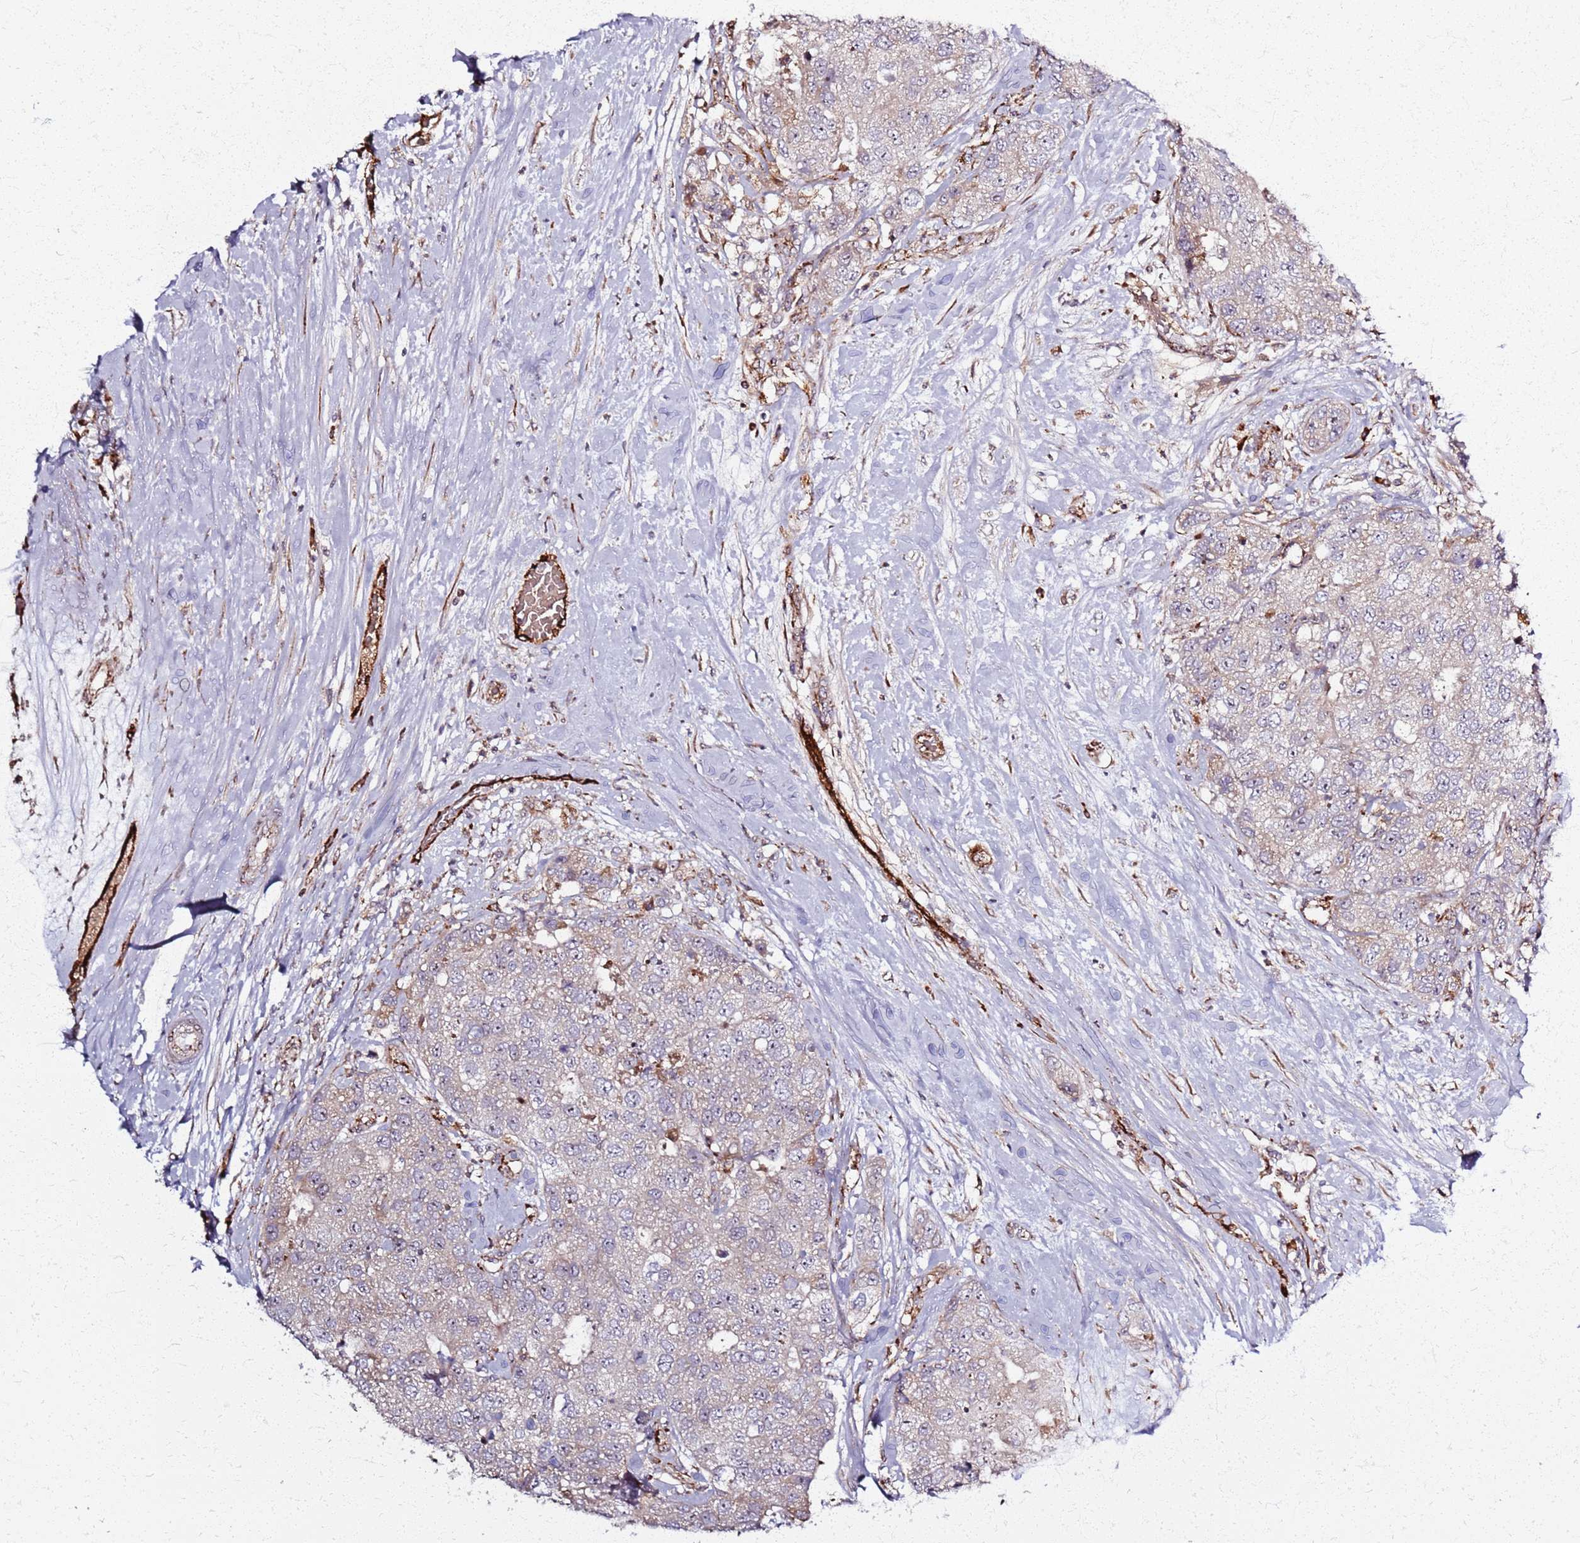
{"staining": {"intensity": "negative", "quantity": "none", "location": "none"}, "tissue": "breast cancer", "cell_type": "Tumor cells", "image_type": "cancer", "snomed": [{"axis": "morphology", "description": "Duct carcinoma"}, {"axis": "topography", "description": "Breast"}], "caption": "Tumor cells show no significant positivity in intraductal carcinoma (breast).", "gene": "KRI1", "patient": {"sex": "female", "age": 62}}